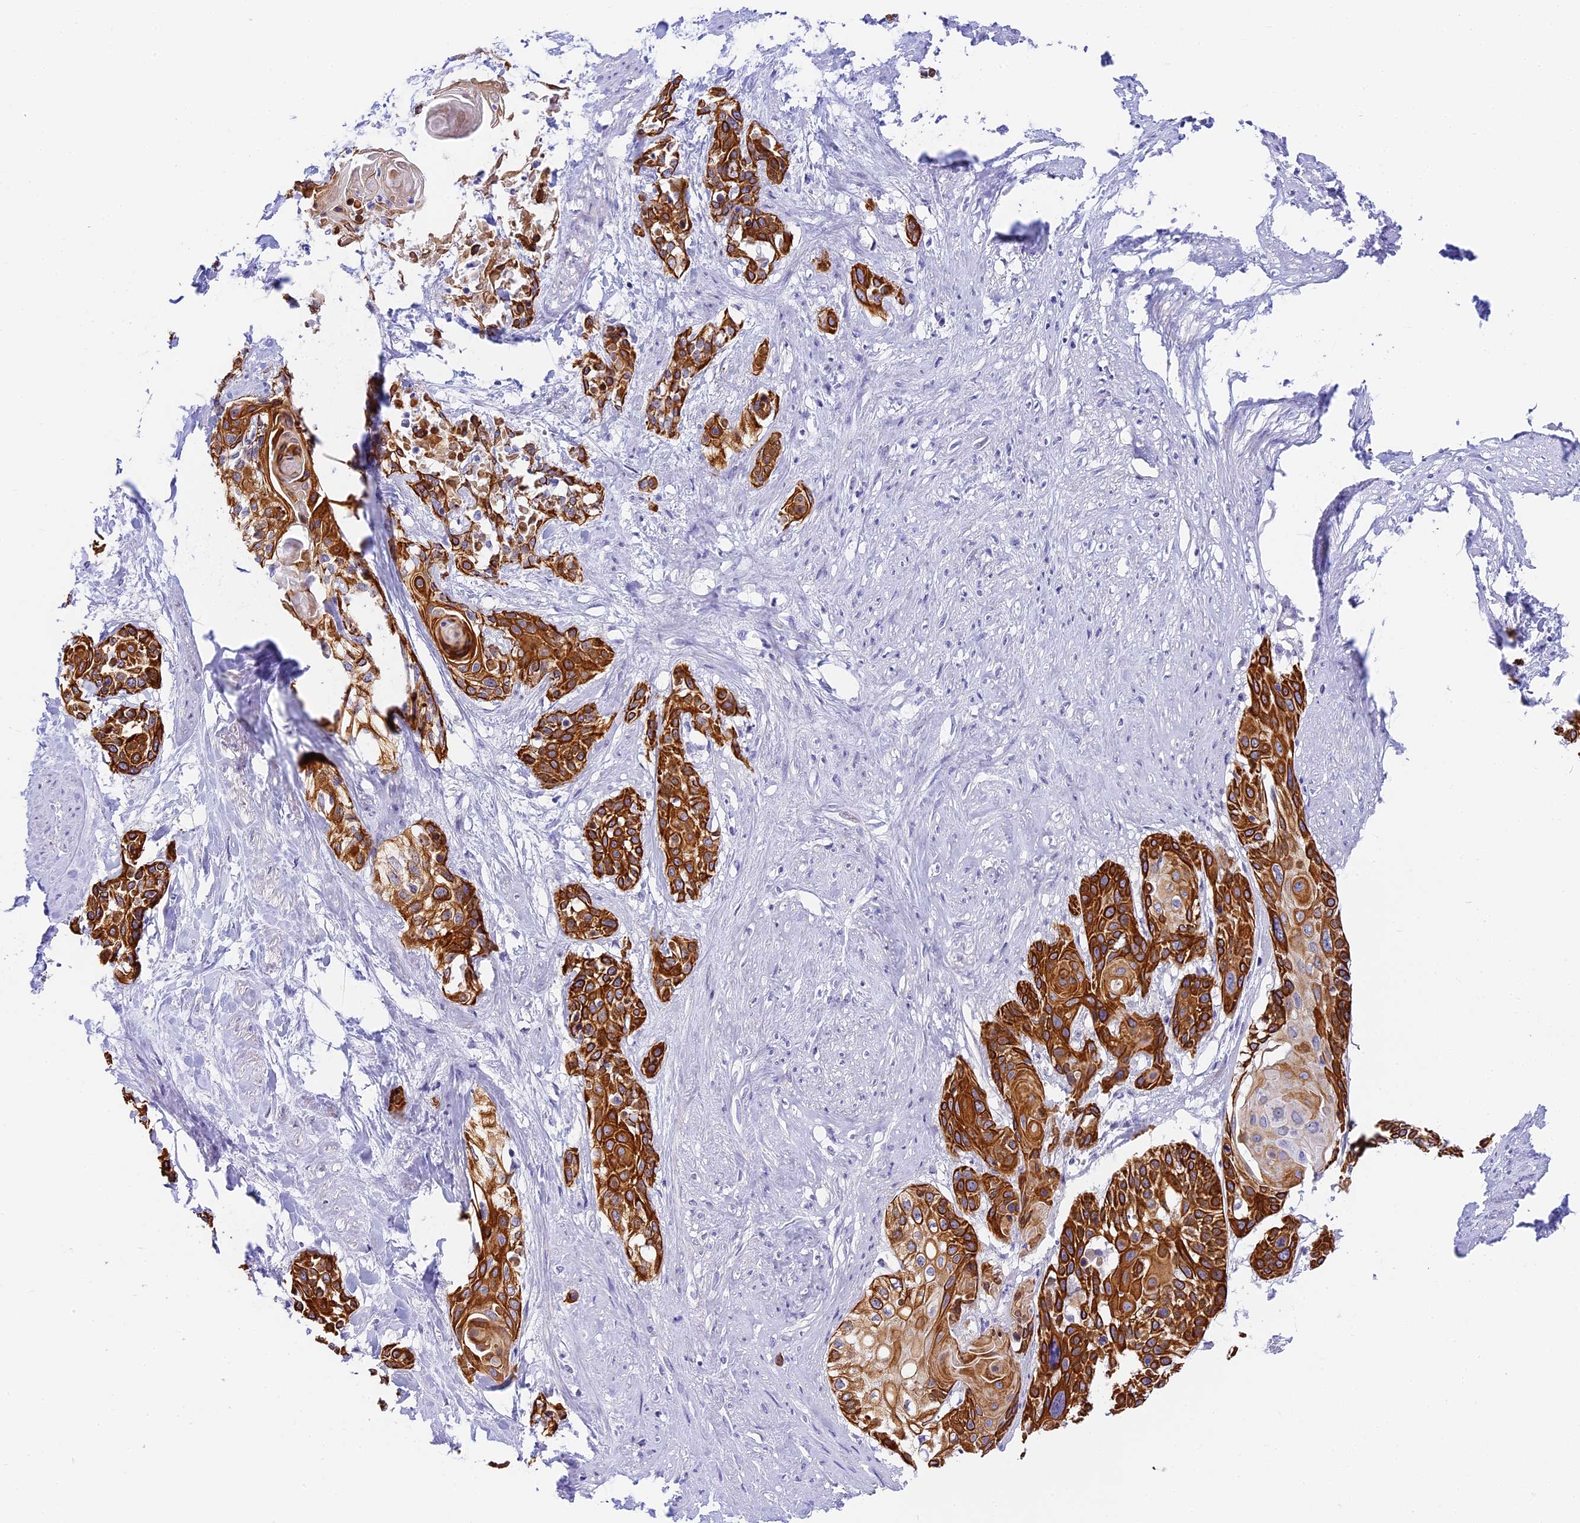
{"staining": {"intensity": "strong", "quantity": ">75%", "location": "cytoplasmic/membranous"}, "tissue": "cervical cancer", "cell_type": "Tumor cells", "image_type": "cancer", "snomed": [{"axis": "morphology", "description": "Squamous cell carcinoma, NOS"}, {"axis": "topography", "description": "Cervix"}], "caption": "A high-resolution image shows immunohistochemistry (IHC) staining of squamous cell carcinoma (cervical), which reveals strong cytoplasmic/membranous staining in approximately >75% of tumor cells. (Brightfield microscopy of DAB IHC at high magnification).", "gene": "MIDN", "patient": {"sex": "female", "age": 57}}